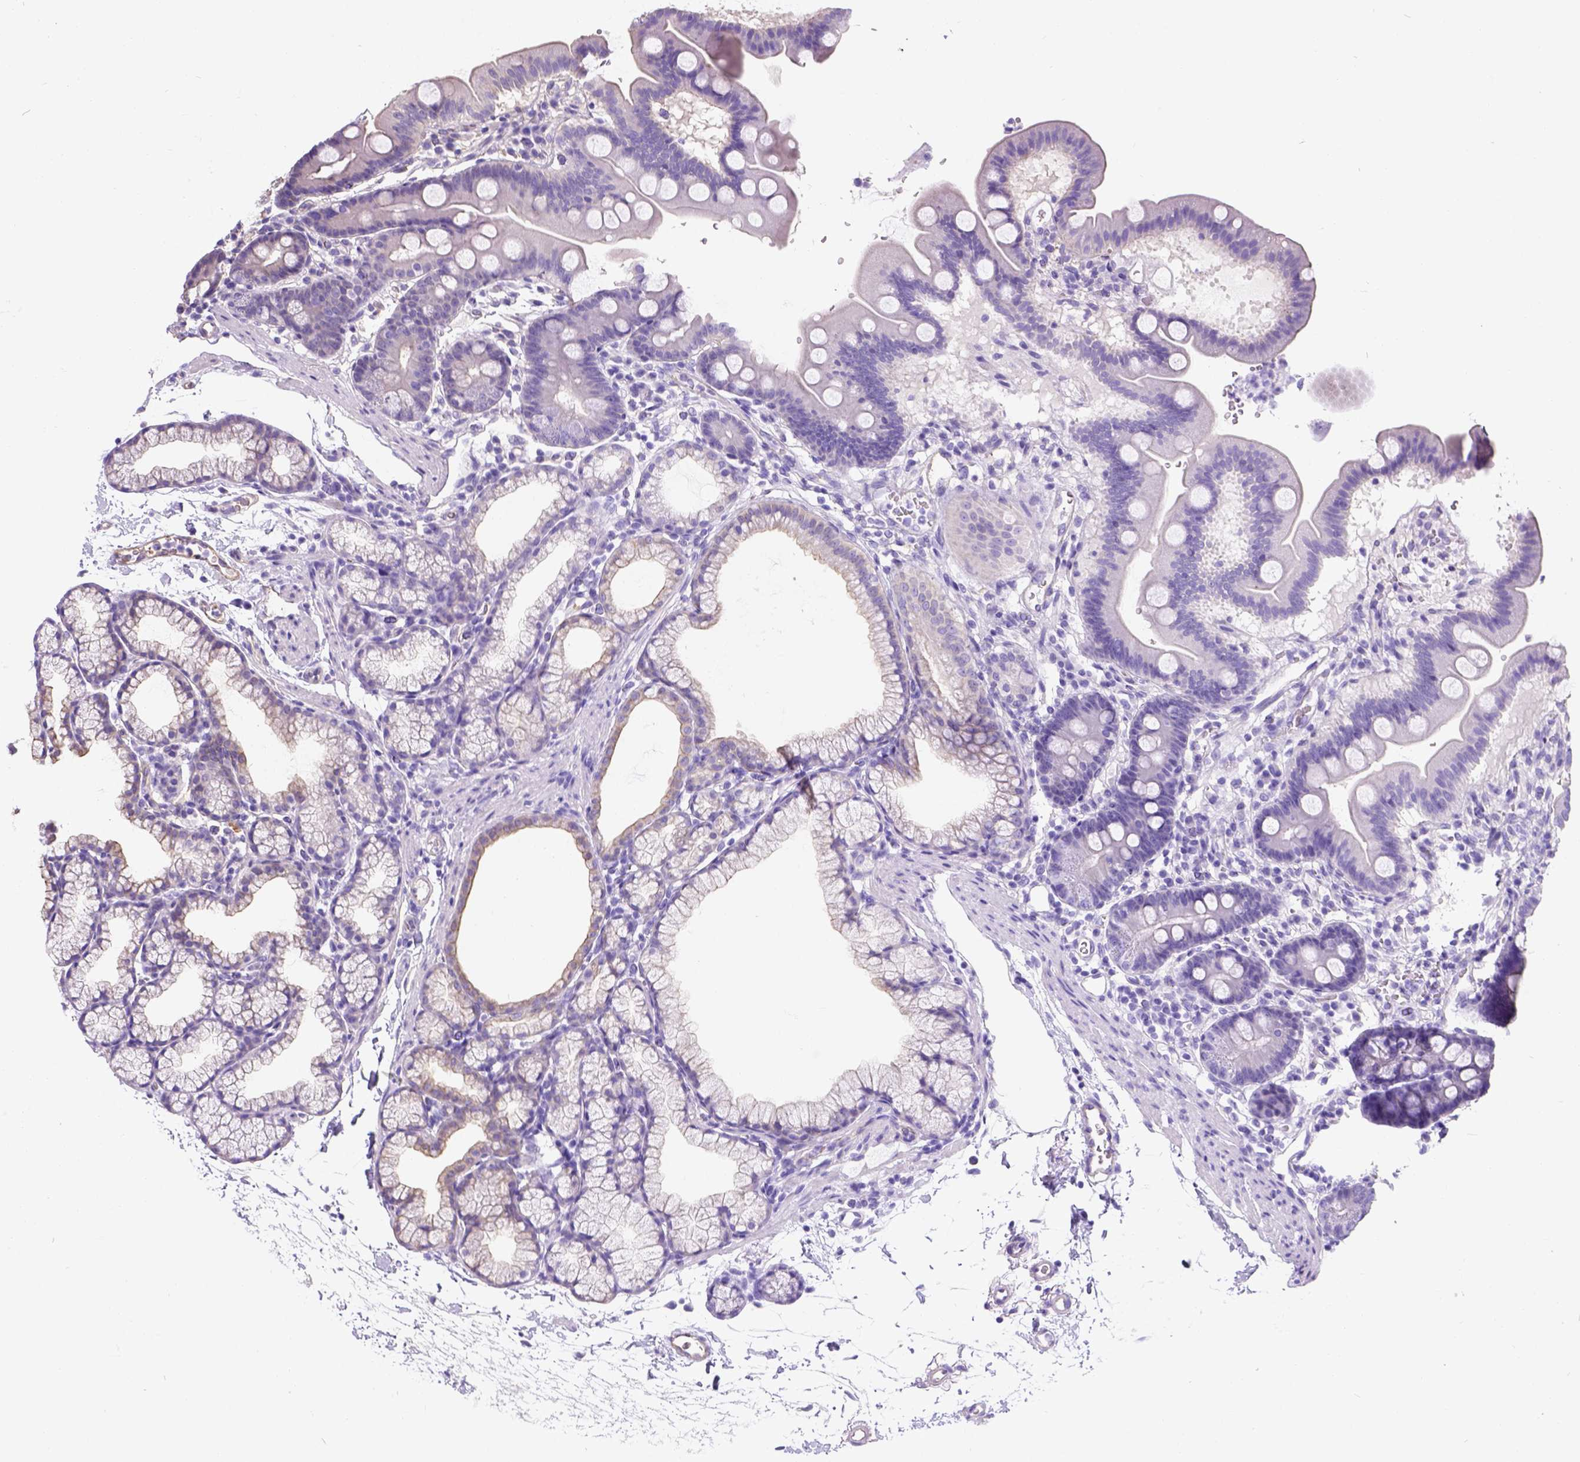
{"staining": {"intensity": "negative", "quantity": "none", "location": "none"}, "tissue": "duodenum", "cell_type": "Glandular cells", "image_type": "normal", "snomed": [{"axis": "morphology", "description": "Normal tissue, NOS"}, {"axis": "topography", "description": "Duodenum"}], "caption": "High power microscopy image of an IHC image of benign duodenum, revealing no significant staining in glandular cells.", "gene": "PHF7", "patient": {"sex": "male", "age": 59}}